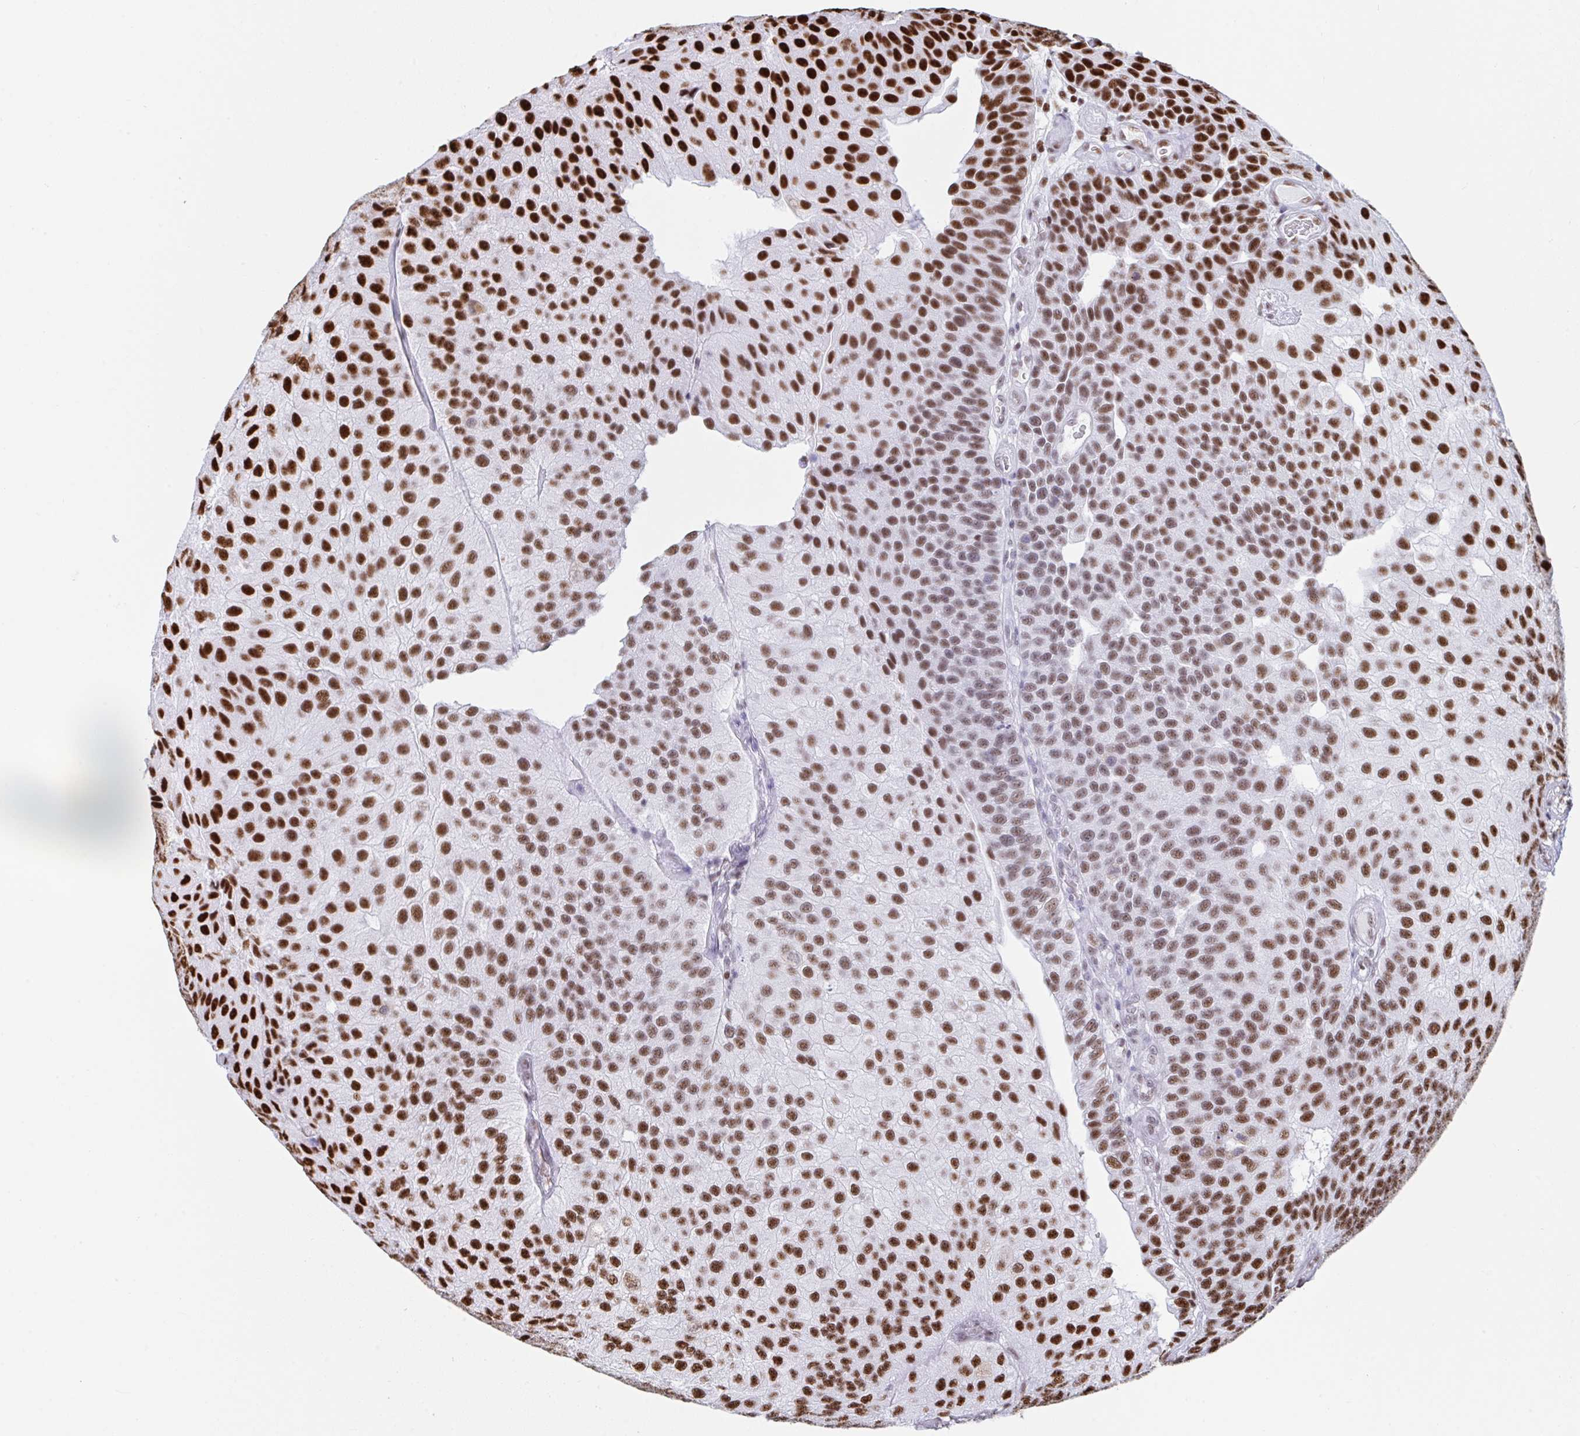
{"staining": {"intensity": "strong", "quantity": ">75%", "location": "nuclear"}, "tissue": "urothelial cancer", "cell_type": "Tumor cells", "image_type": "cancer", "snomed": [{"axis": "morphology", "description": "Urothelial carcinoma, NOS"}, {"axis": "topography", "description": "Urinary bladder"}], "caption": "A brown stain labels strong nuclear positivity of a protein in human urothelial cancer tumor cells.", "gene": "IKZF2", "patient": {"sex": "male", "age": 87}}